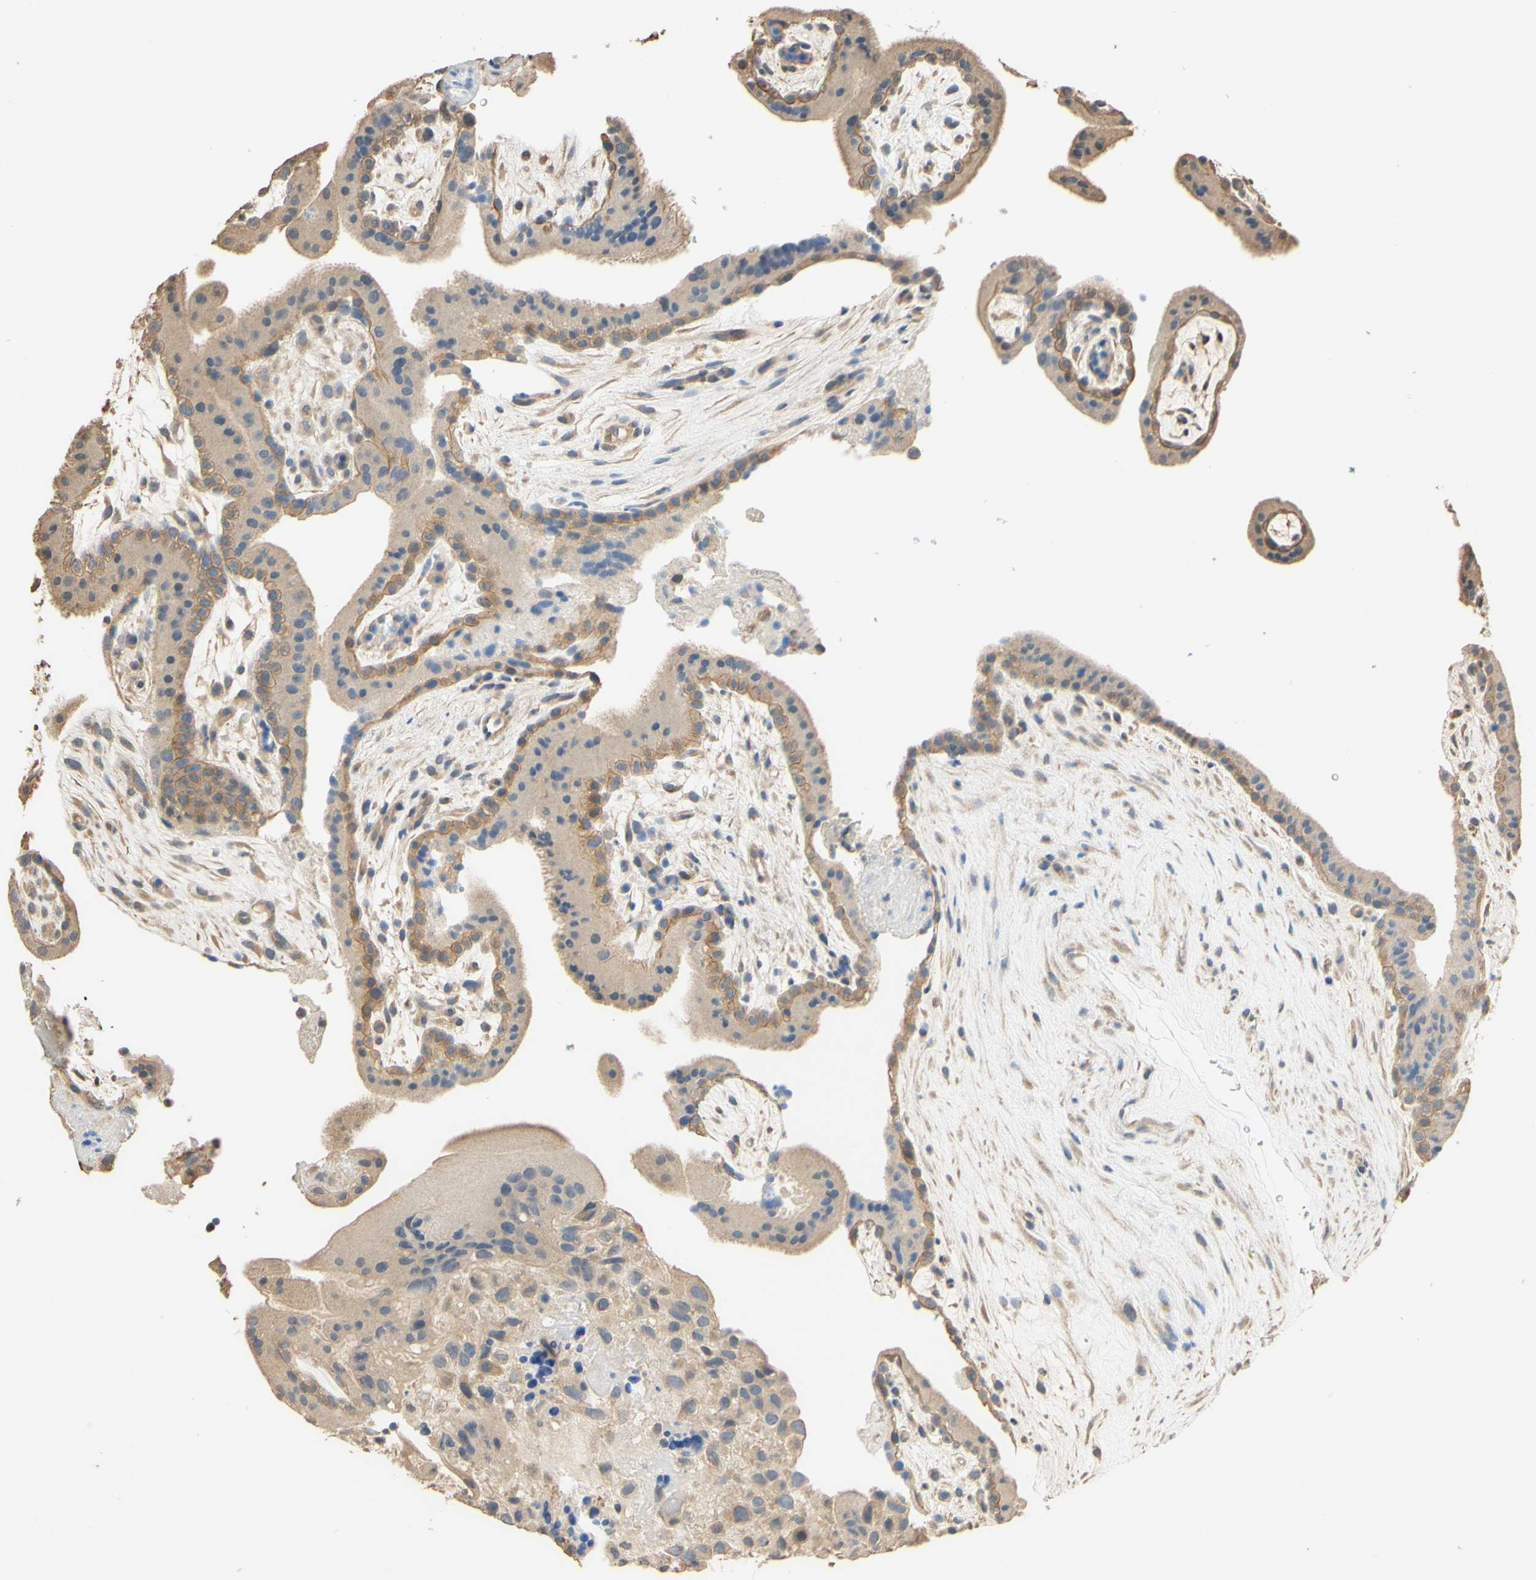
{"staining": {"intensity": "weak", "quantity": "25%-75%", "location": "cytoplasmic/membranous"}, "tissue": "placenta", "cell_type": "Trophoblastic cells", "image_type": "normal", "snomed": [{"axis": "morphology", "description": "Normal tissue, NOS"}, {"axis": "topography", "description": "Placenta"}], "caption": "Normal placenta exhibits weak cytoplasmic/membranous expression in approximately 25%-75% of trophoblastic cells, visualized by immunohistochemistry. (brown staining indicates protein expression, while blue staining denotes nuclei).", "gene": "SMIM19", "patient": {"sex": "female", "age": 19}}